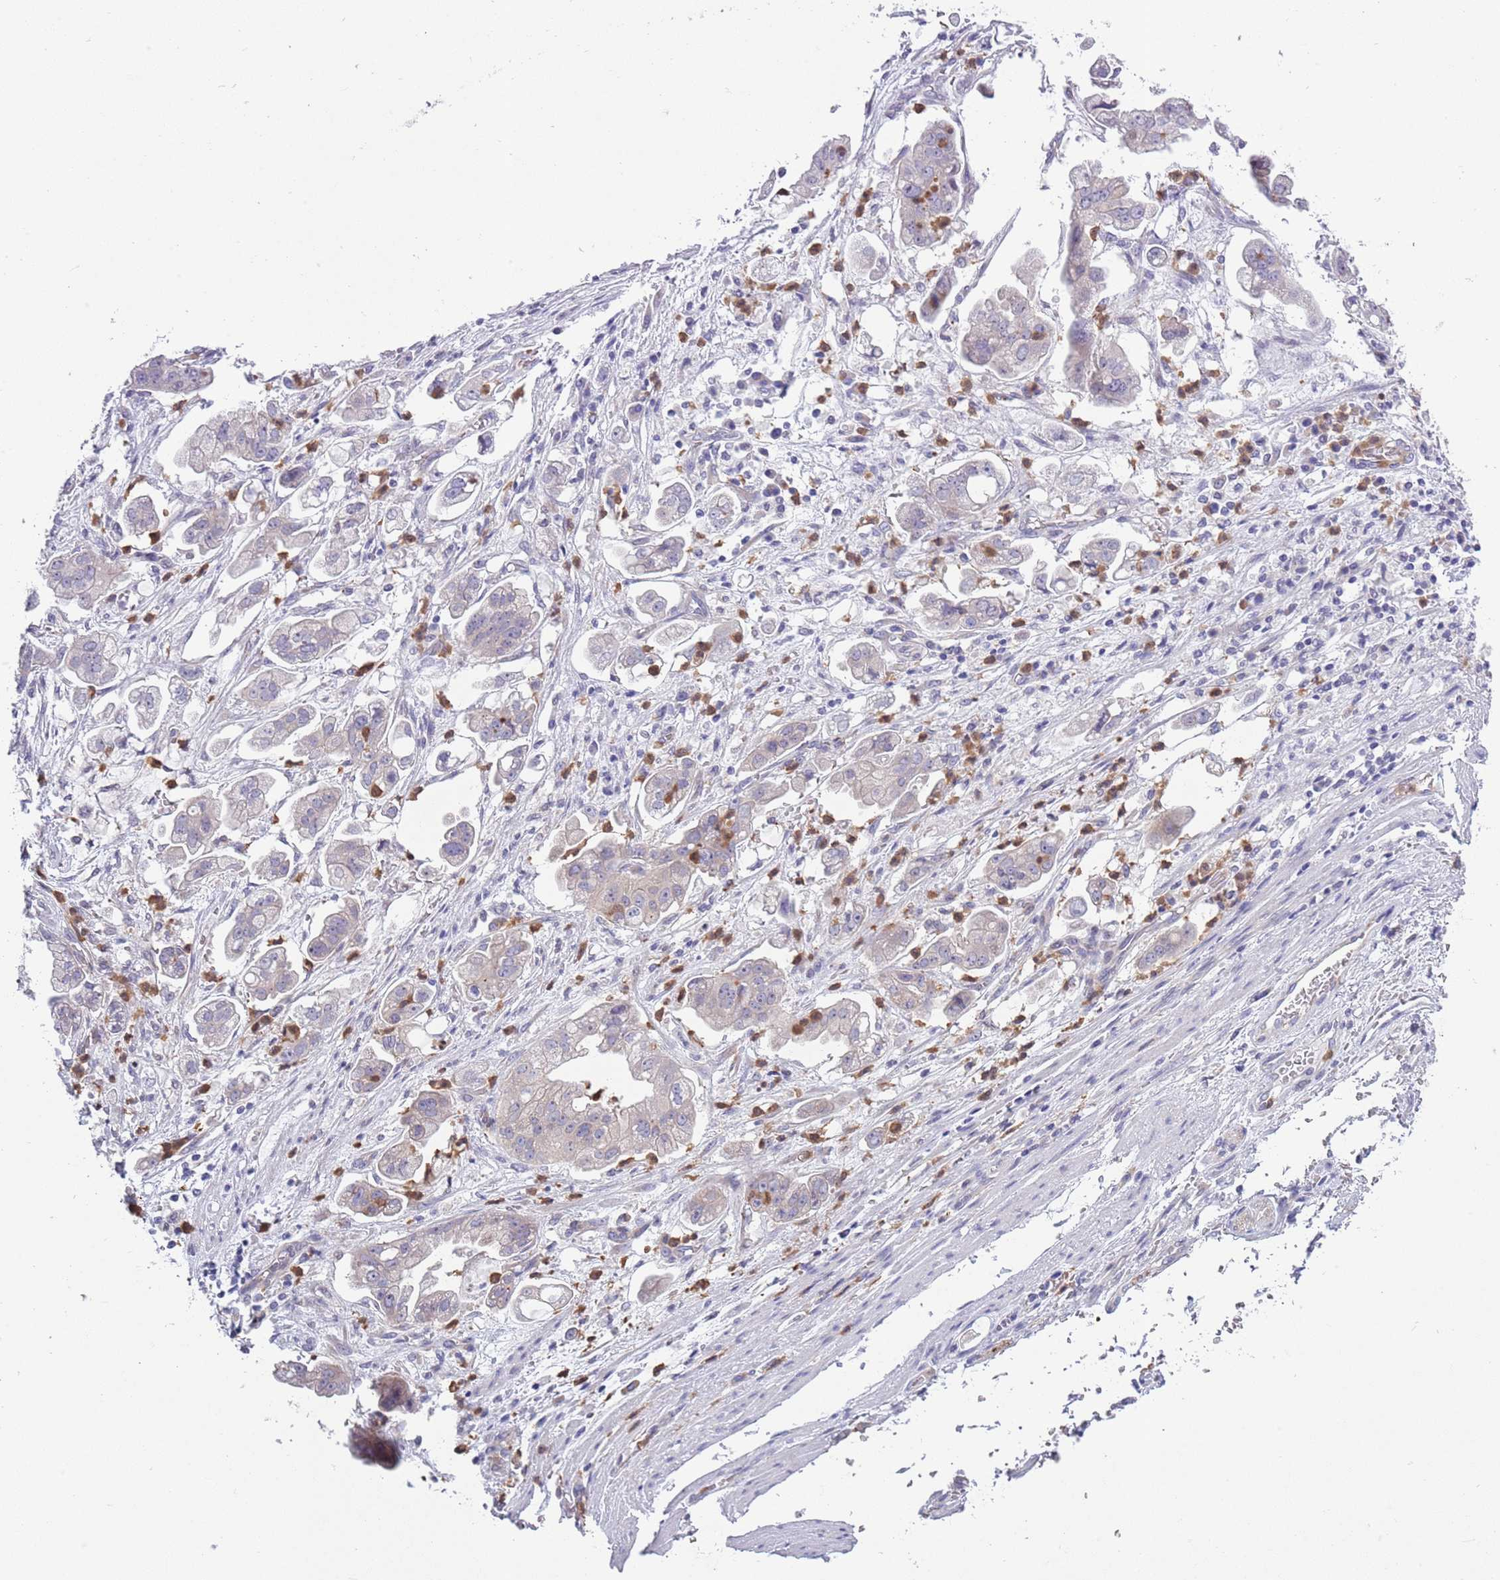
{"staining": {"intensity": "weak", "quantity": "<25%", "location": "cytoplasmic/membranous"}, "tissue": "stomach cancer", "cell_type": "Tumor cells", "image_type": "cancer", "snomed": [{"axis": "morphology", "description": "Adenocarcinoma, NOS"}, {"axis": "topography", "description": "Stomach"}], "caption": "Immunohistochemistry (IHC) of human stomach cancer (adenocarcinoma) shows no expression in tumor cells. (Brightfield microscopy of DAB (3,3'-diaminobenzidine) immunohistochemistry (IHC) at high magnification).", "gene": "ZFP2", "patient": {"sex": "male", "age": 62}}